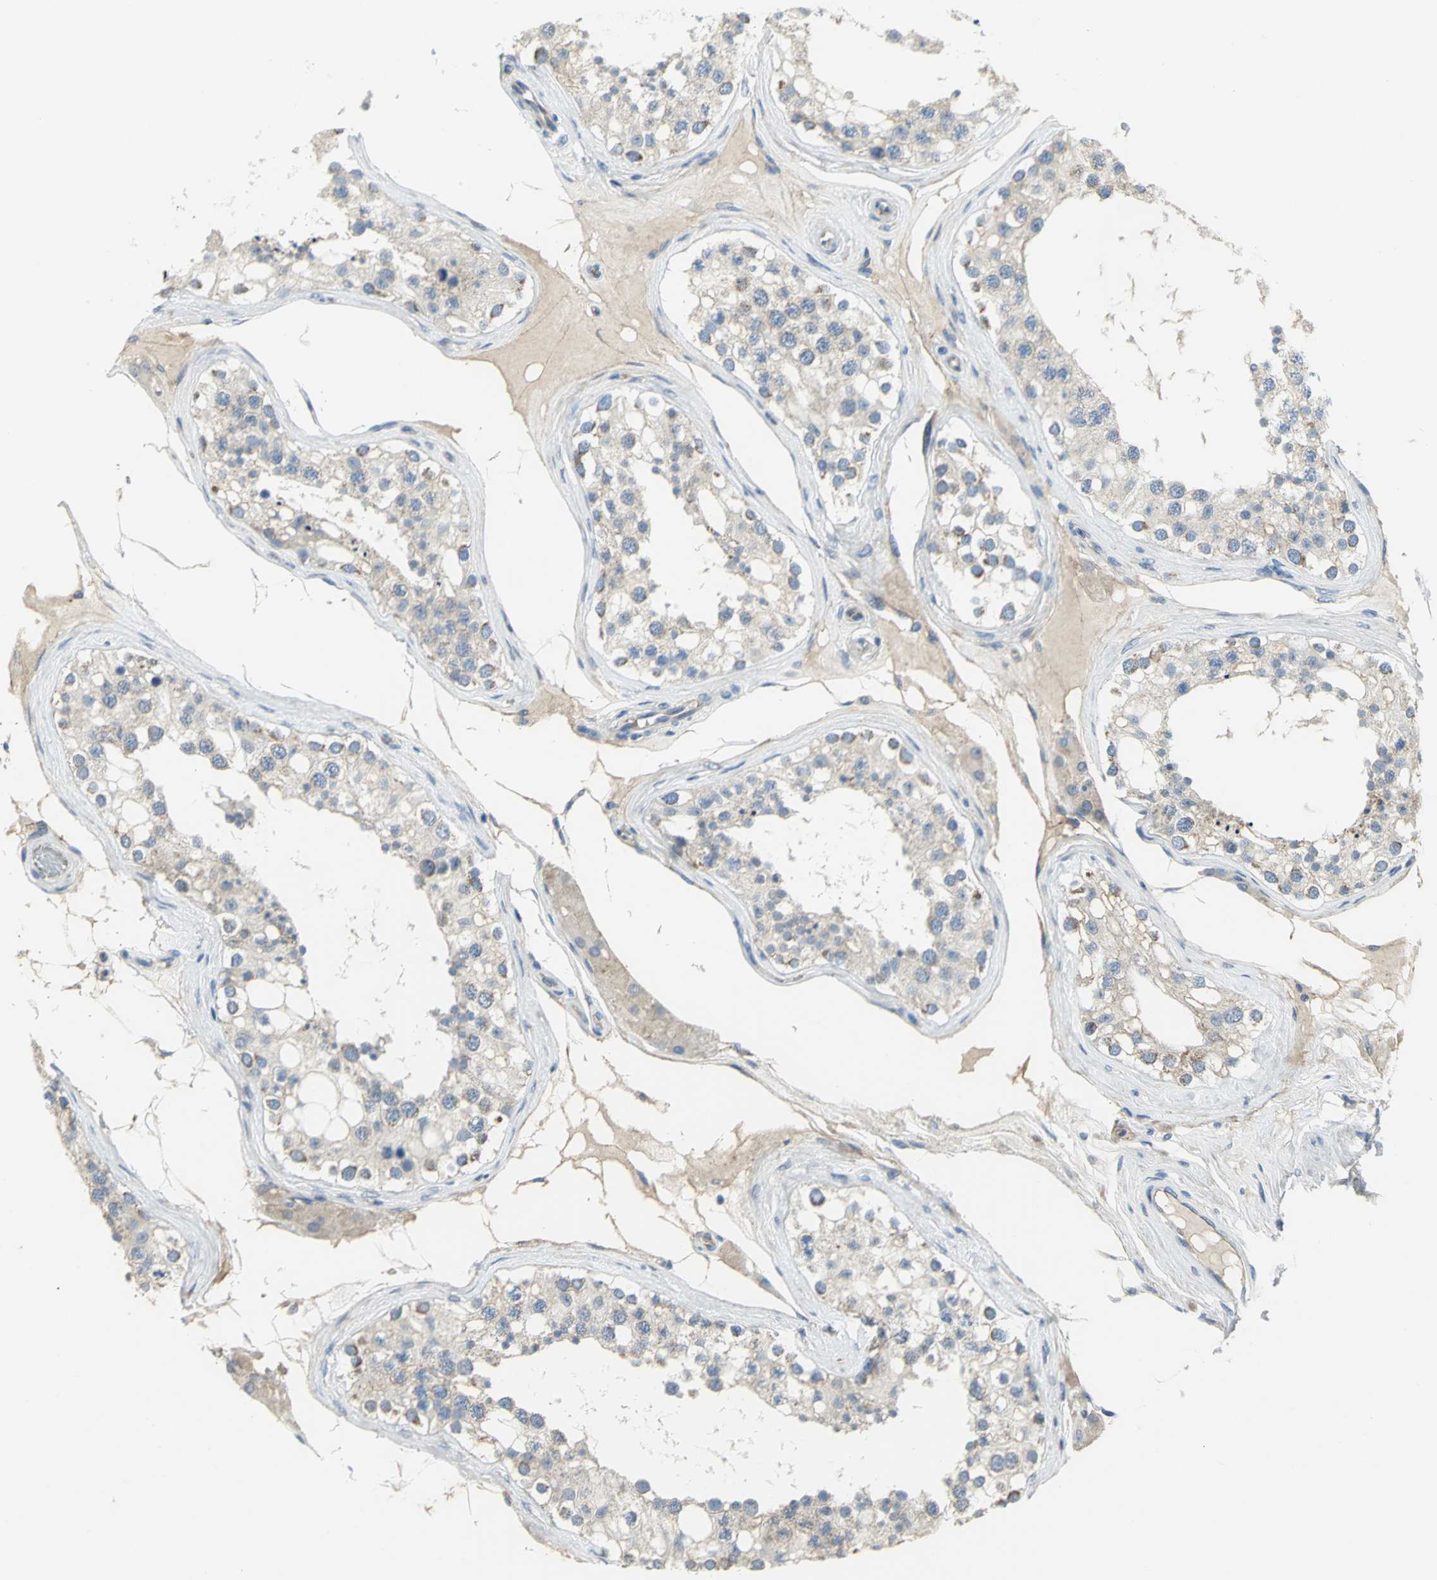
{"staining": {"intensity": "moderate", "quantity": "<25%", "location": "cytoplasmic/membranous"}, "tissue": "testis", "cell_type": "Cells in seminiferous ducts", "image_type": "normal", "snomed": [{"axis": "morphology", "description": "Normal tissue, NOS"}, {"axis": "topography", "description": "Testis"}], "caption": "Cells in seminiferous ducts show moderate cytoplasmic/membranous positivity in approximately <25% of cells in normal testis.", "gene": "HTR1F", "patient": {"sex": "male", "age": 68}}